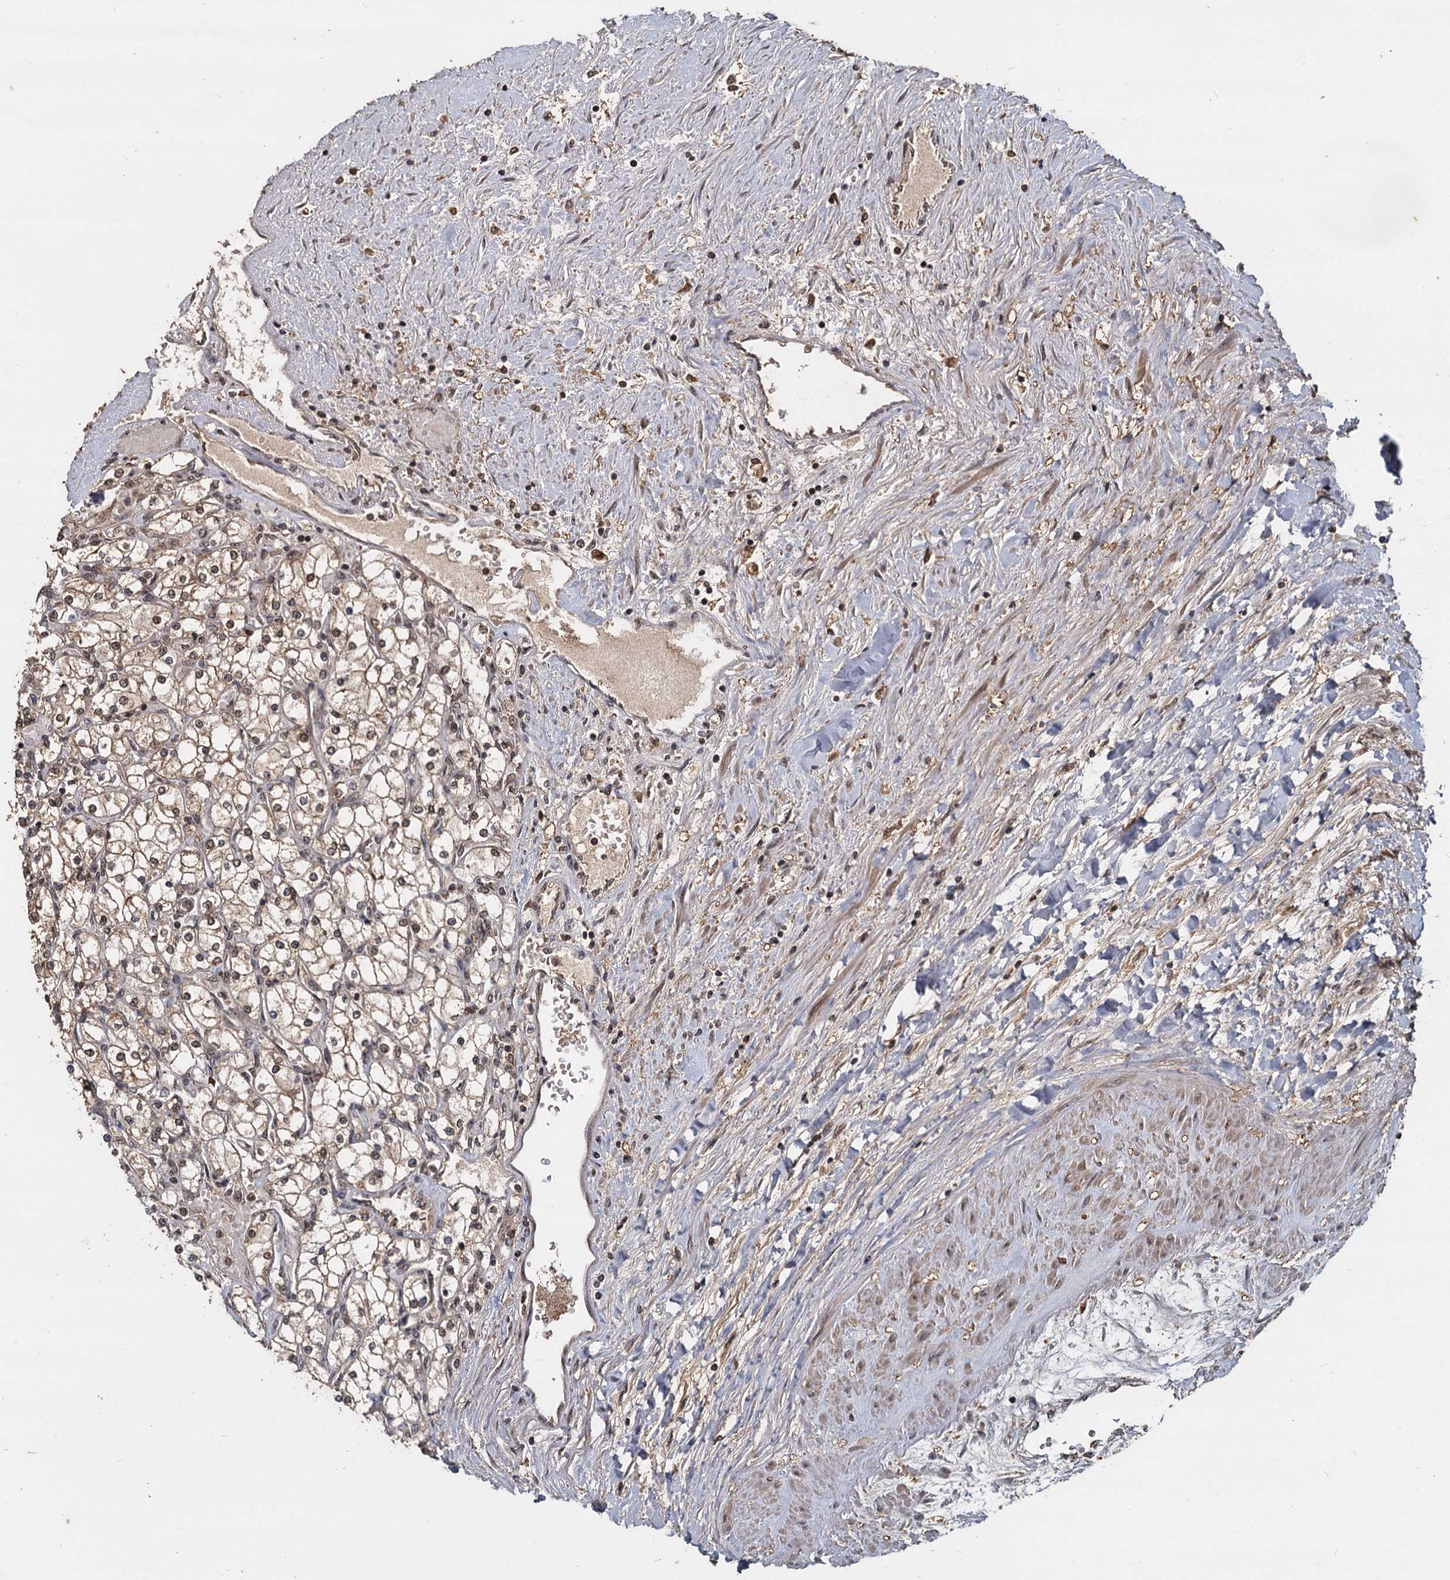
{"staining": {"intensity": "weak", "quantity": ">75%", "location": "cytoplasmic/membranous,nuclear"}, "tissue": "renal cancer", "cell_type": "Tumor cells", "image_type": "cancer", "snomed": [{"axis": "morphology", "description": "Adenocarcinoma, NOS"}, {"axis": "topography", "description": "Kidney"}], "caption": "Immunohistochemistry (IHC) (DAB) staining of human renal adenocarcinoma demonstrates weak cytoplasmic/membranous and nuclear protein positivity in about >75% of tumor cells.", "gene": "FAM216B", "patient": {"sex": "male", "age": 80}}